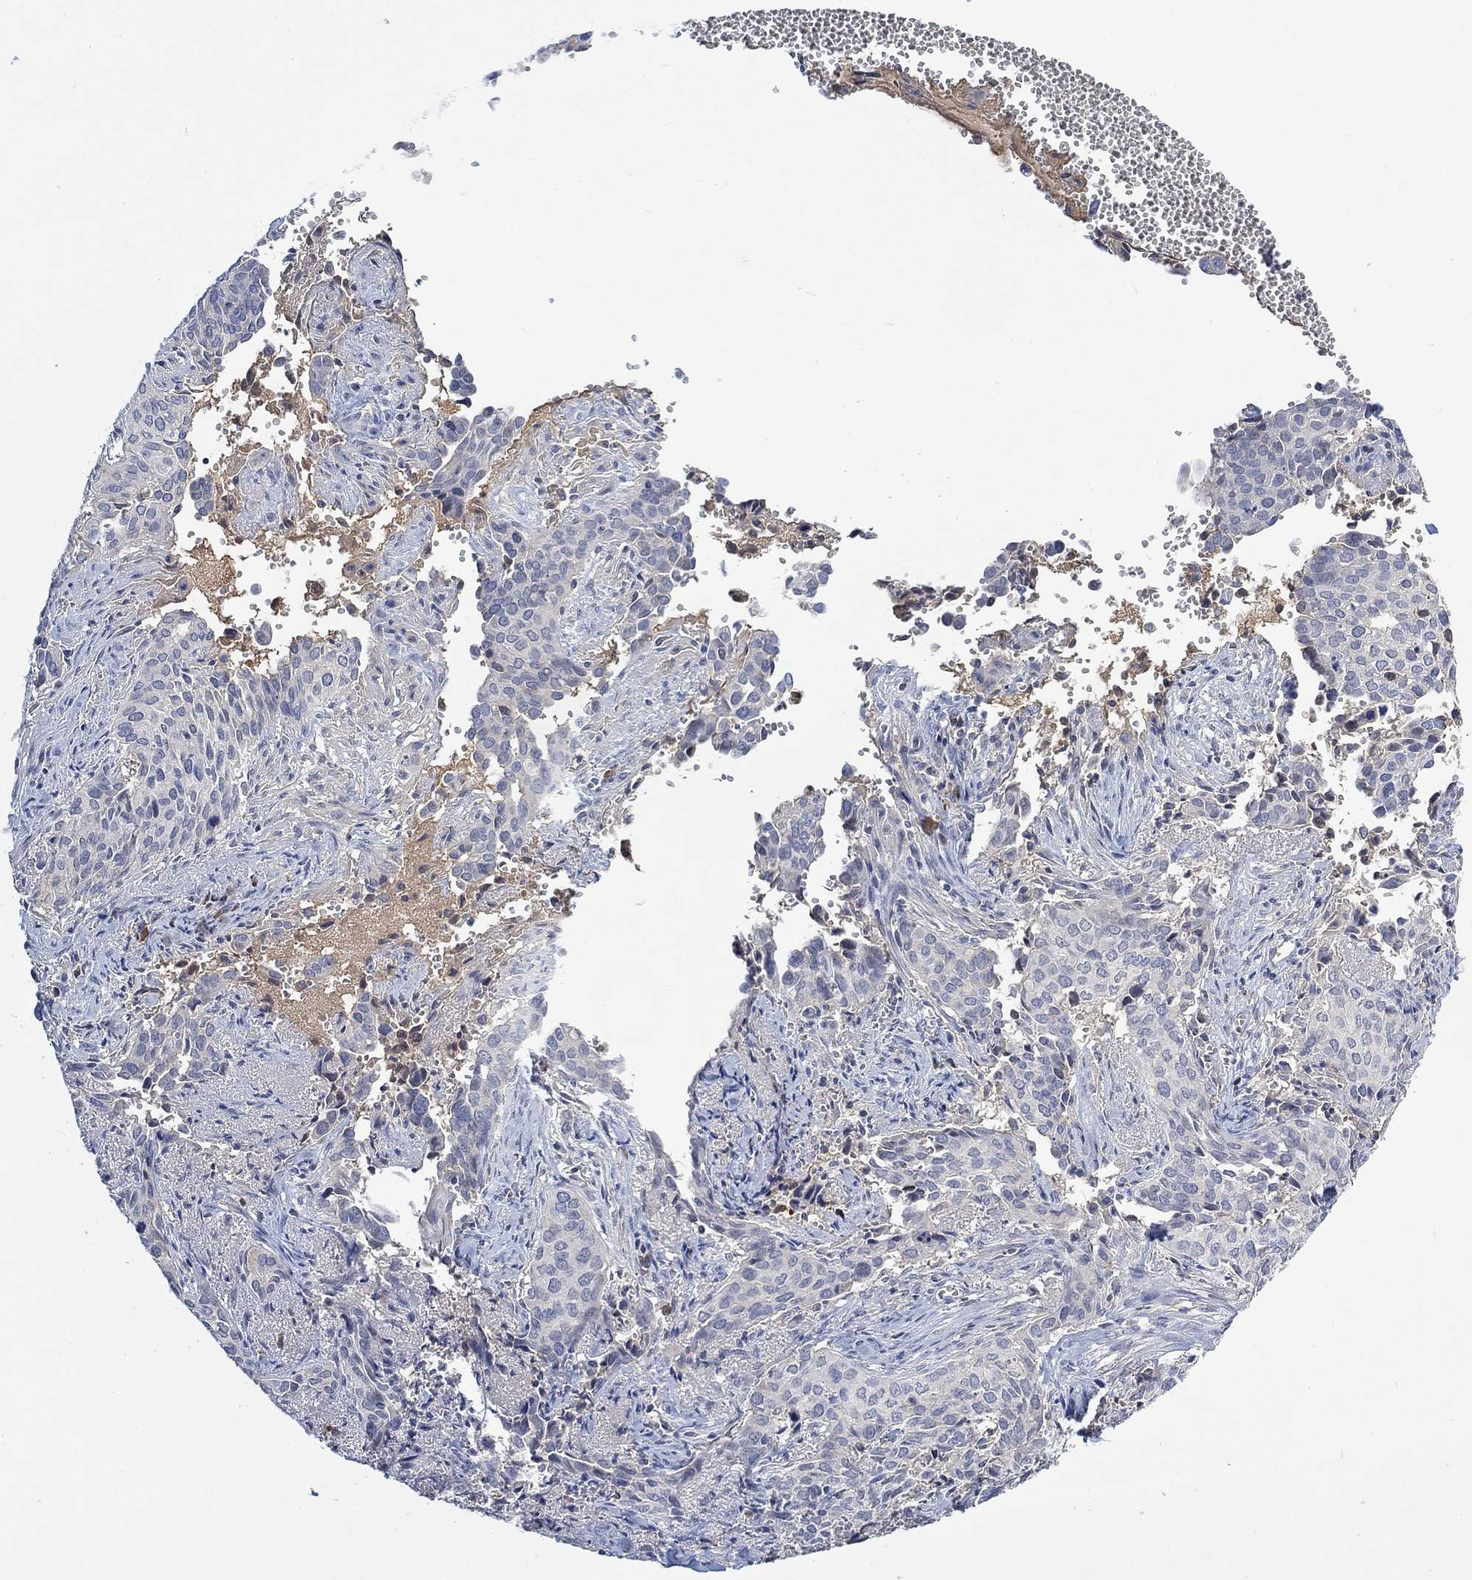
{"staining": {"intensity": "negative", "quantity": "none", "location": "none"}, "tissue": "cervical cancer", "cell_type": "Tumor cells", "image_type": "cancer", "snomed": [{"axis": "morphology", "description": "Squamous cell carcinoma, NOS"}, {"axis": "topography", "description": "Cervix"}], "caption": "A micrograph of human cervical cancer is negative for staining in tumor cells. (DAB IHC visualized using brightfield microscopy, high magnification).", "gene": "MSTN", "patient": {"sex": "female", "age": 29}}